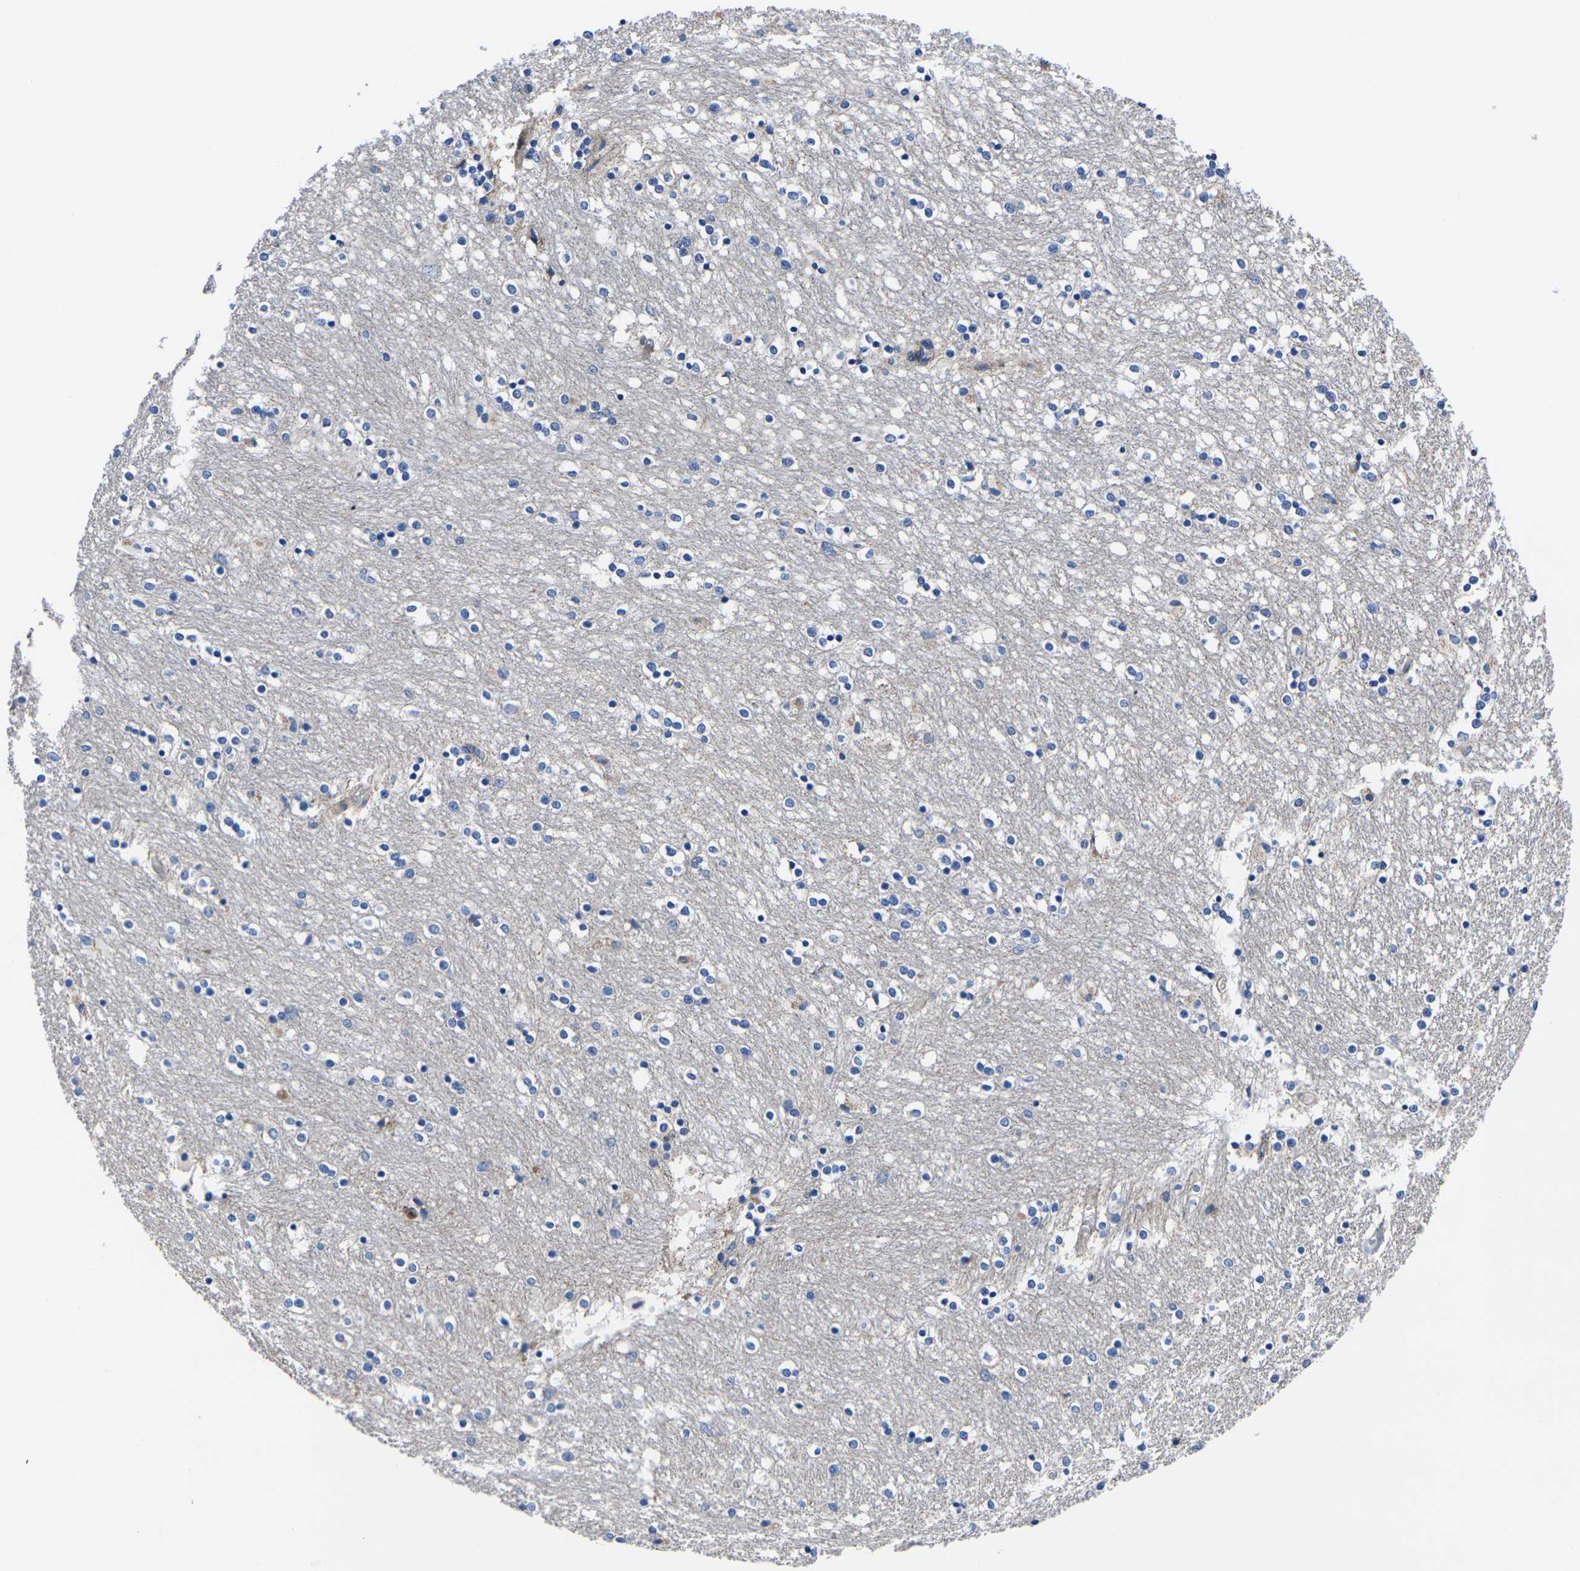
{"staining": {"intensity": "negative", "quantity": "none", "location": "none"}, "tissue": "caudate", "cell_type": "Glial cells", "image_type": "normal", "snomed": [{"axis": "morphology", "description": "Normal tissue, NOS"}, {"axis": "topography", "description": "Lateral ventricle wall"}], "caption": "Immunohistochemical staining of unremarkable caudate demonstrates no significant staining in glial cells. (DAB IHC visualized using brightfield microscopy, high magnification).", "gene": "GPR4", "patient": {"sex": "female", "age": 54}}